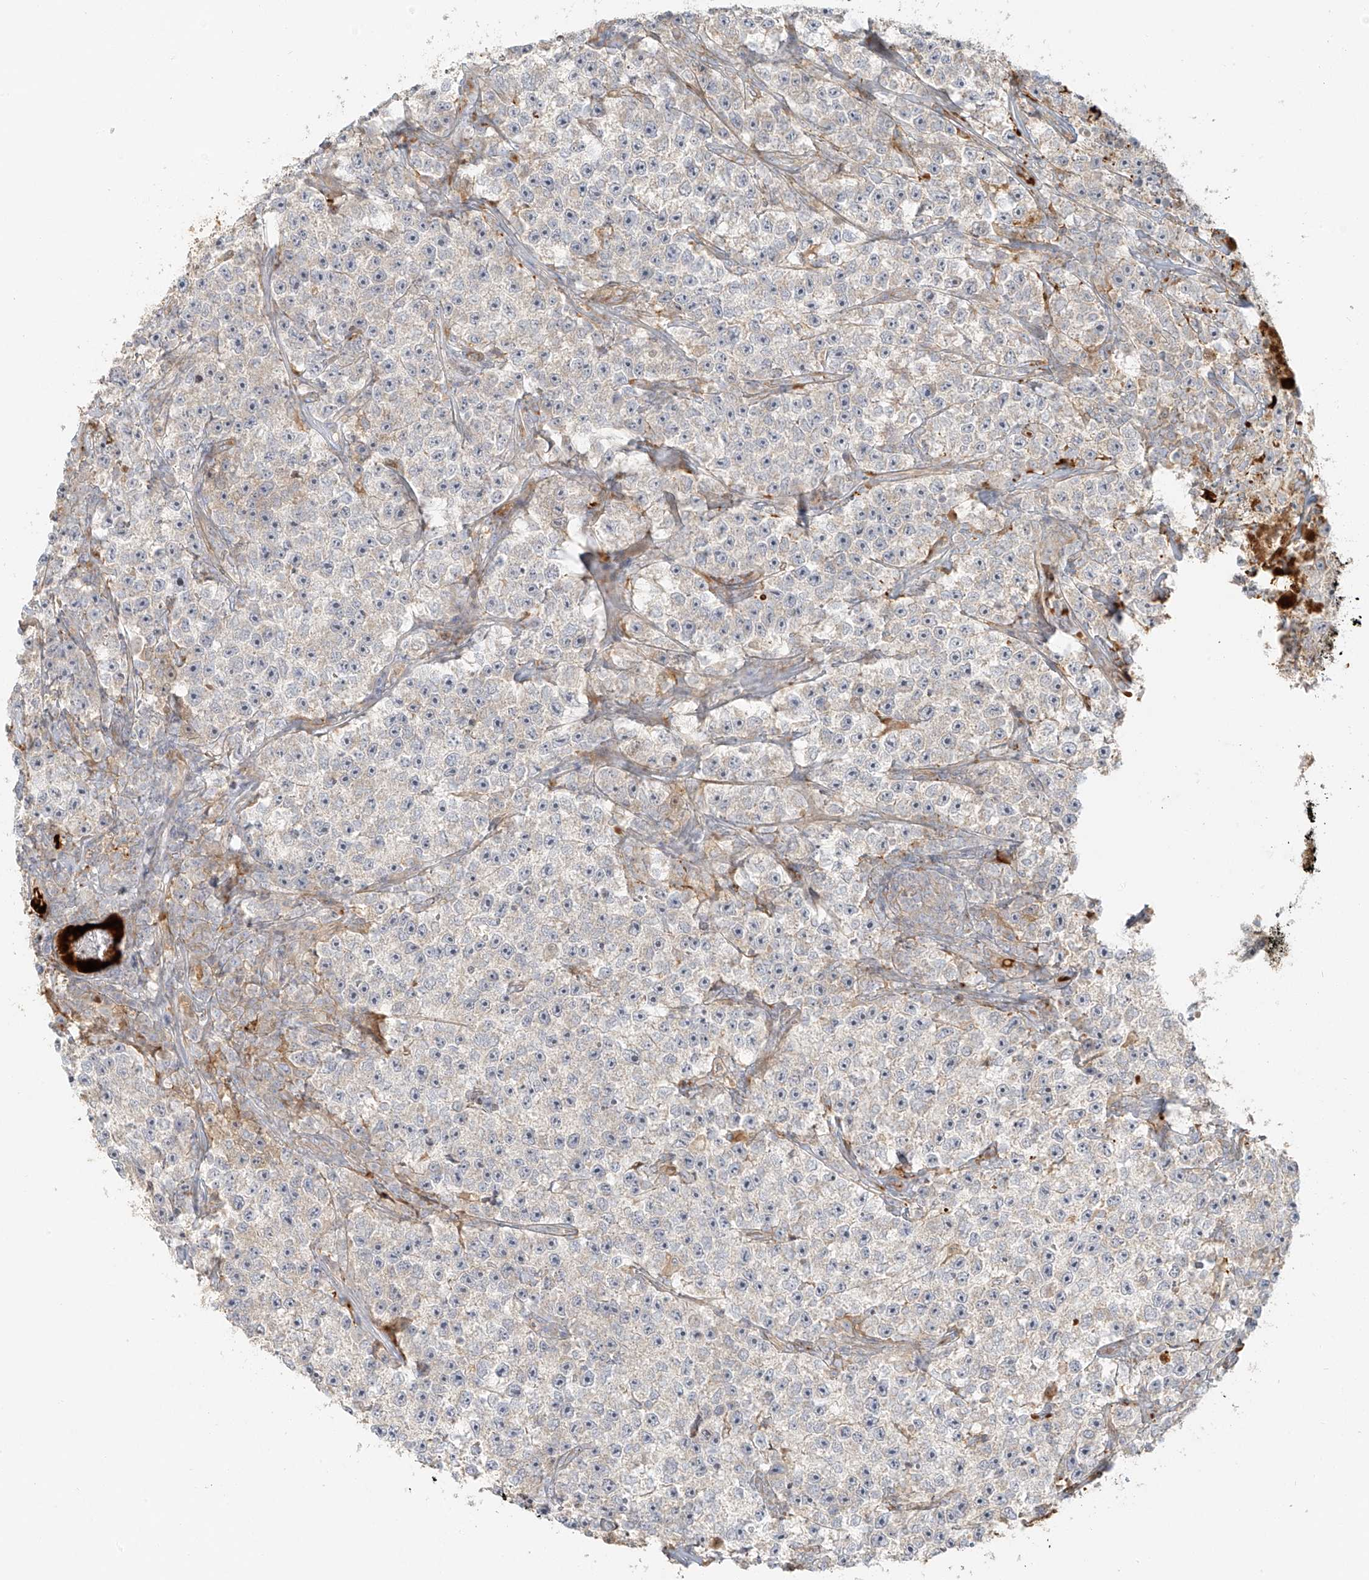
{"staining": {"intensity": "negative", "quantity": "none", "location": "none"}, "tissue": "testis cancer", "cell_type": "Tumor cells", "image_type": "cancer", "snomed": [{"axis": "morphology", "description": "Seminoma, NOS"}, {"axis": "topography", "description": "Testis"}], "caption": "Seminoma (testis) was stained to show a protein in brown. There is no significant expression in tumor cells.", "gene": "MIPEP", "patient": {"sex": "male", "age": 22}}